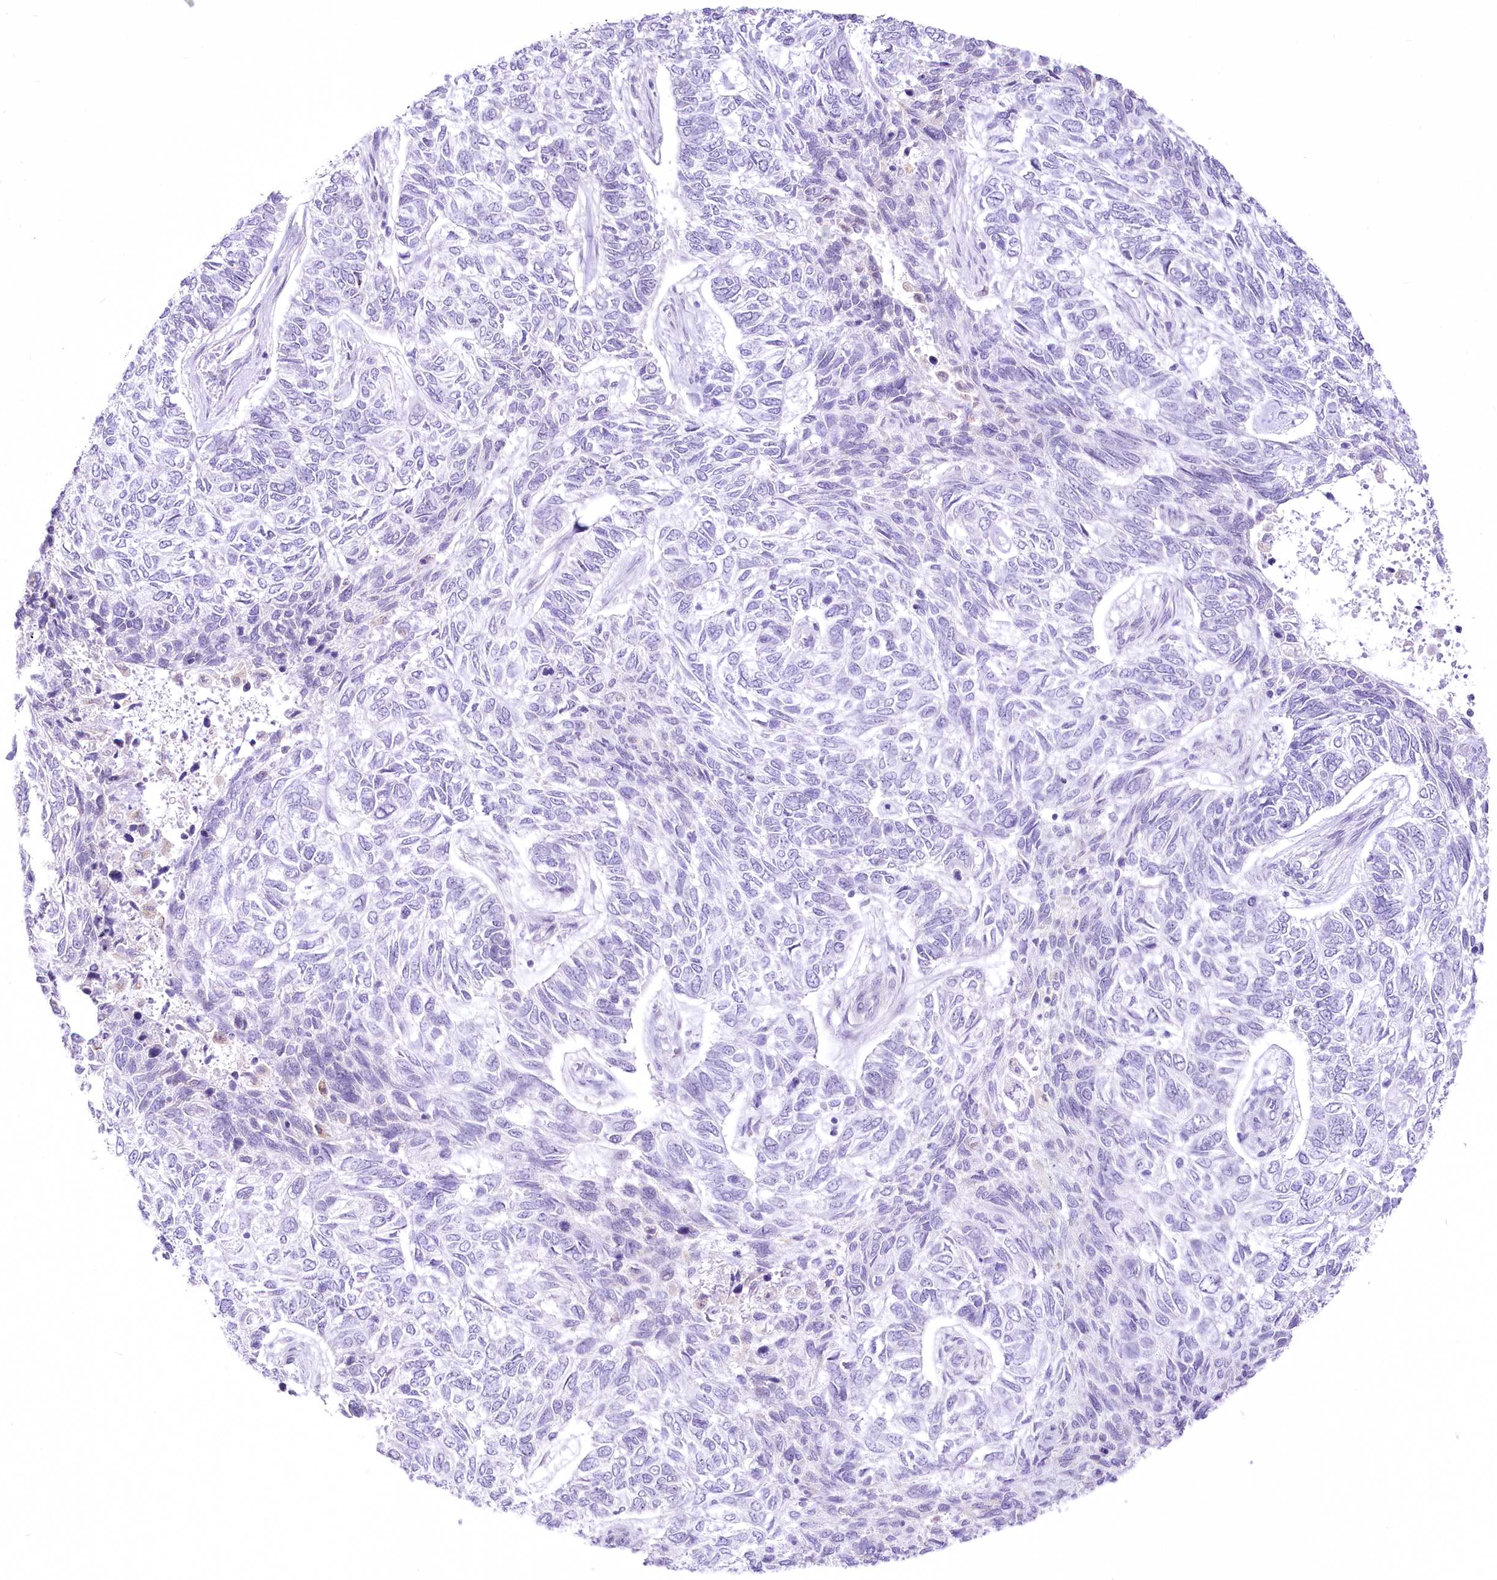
{"staining": {"intensity": "negative", "quantity": "none", "location": "none"}, "tissue": "skin cancer", "cell_type": "Tumor cells", "image_type": "cancer", "snomed": [{"axis": "morphology", "description": "Basal cell carcinoma"}, {"axis": "topography", "description": "Skin"}], "caption": "There is no significant staining in tumor cells of skin basal cell carcinoma.", "gene": "BEND7", "patient": {"sex": "female", "age": 65}}